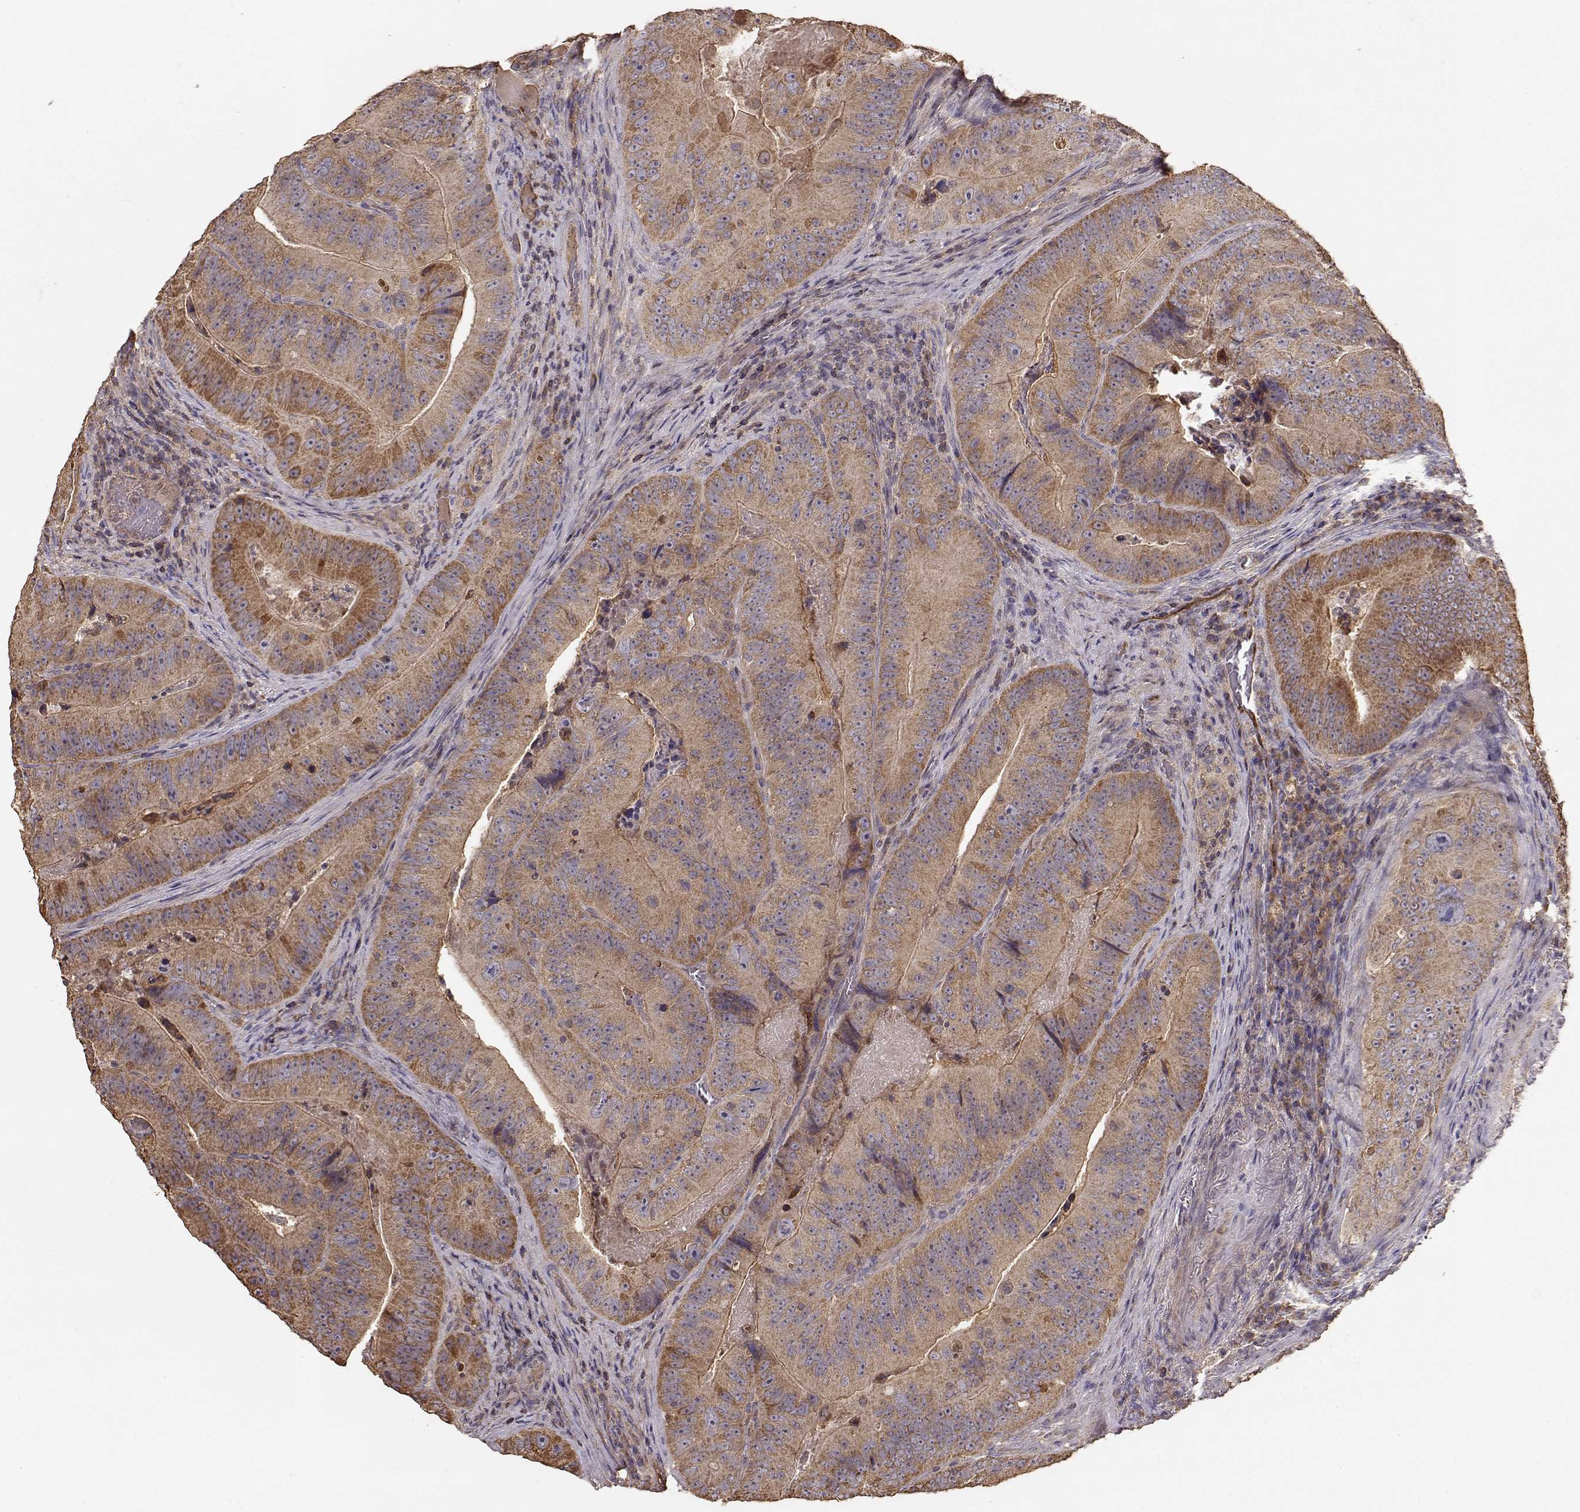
{"staining": {"intensity": "moderate", "quantity": ">75%", "location": "cytoplasmic/membranous"}, "tissue": "colorectal cancer", "cell_type": "Tumor cells", "image_type": "cancer", "snomed": [{"axis": "morphology", "description": "Adenocarcinoma, NOS"}, {"axis": "topography", "description": "Colon"}], "caption": "Tumor cells show moderate cytoplasmic/membranous expression in about >75% of cells in colorectal adenocarcinoma.", "gene": "TARS3", "patient": {"sex": "female", "age": 86}}